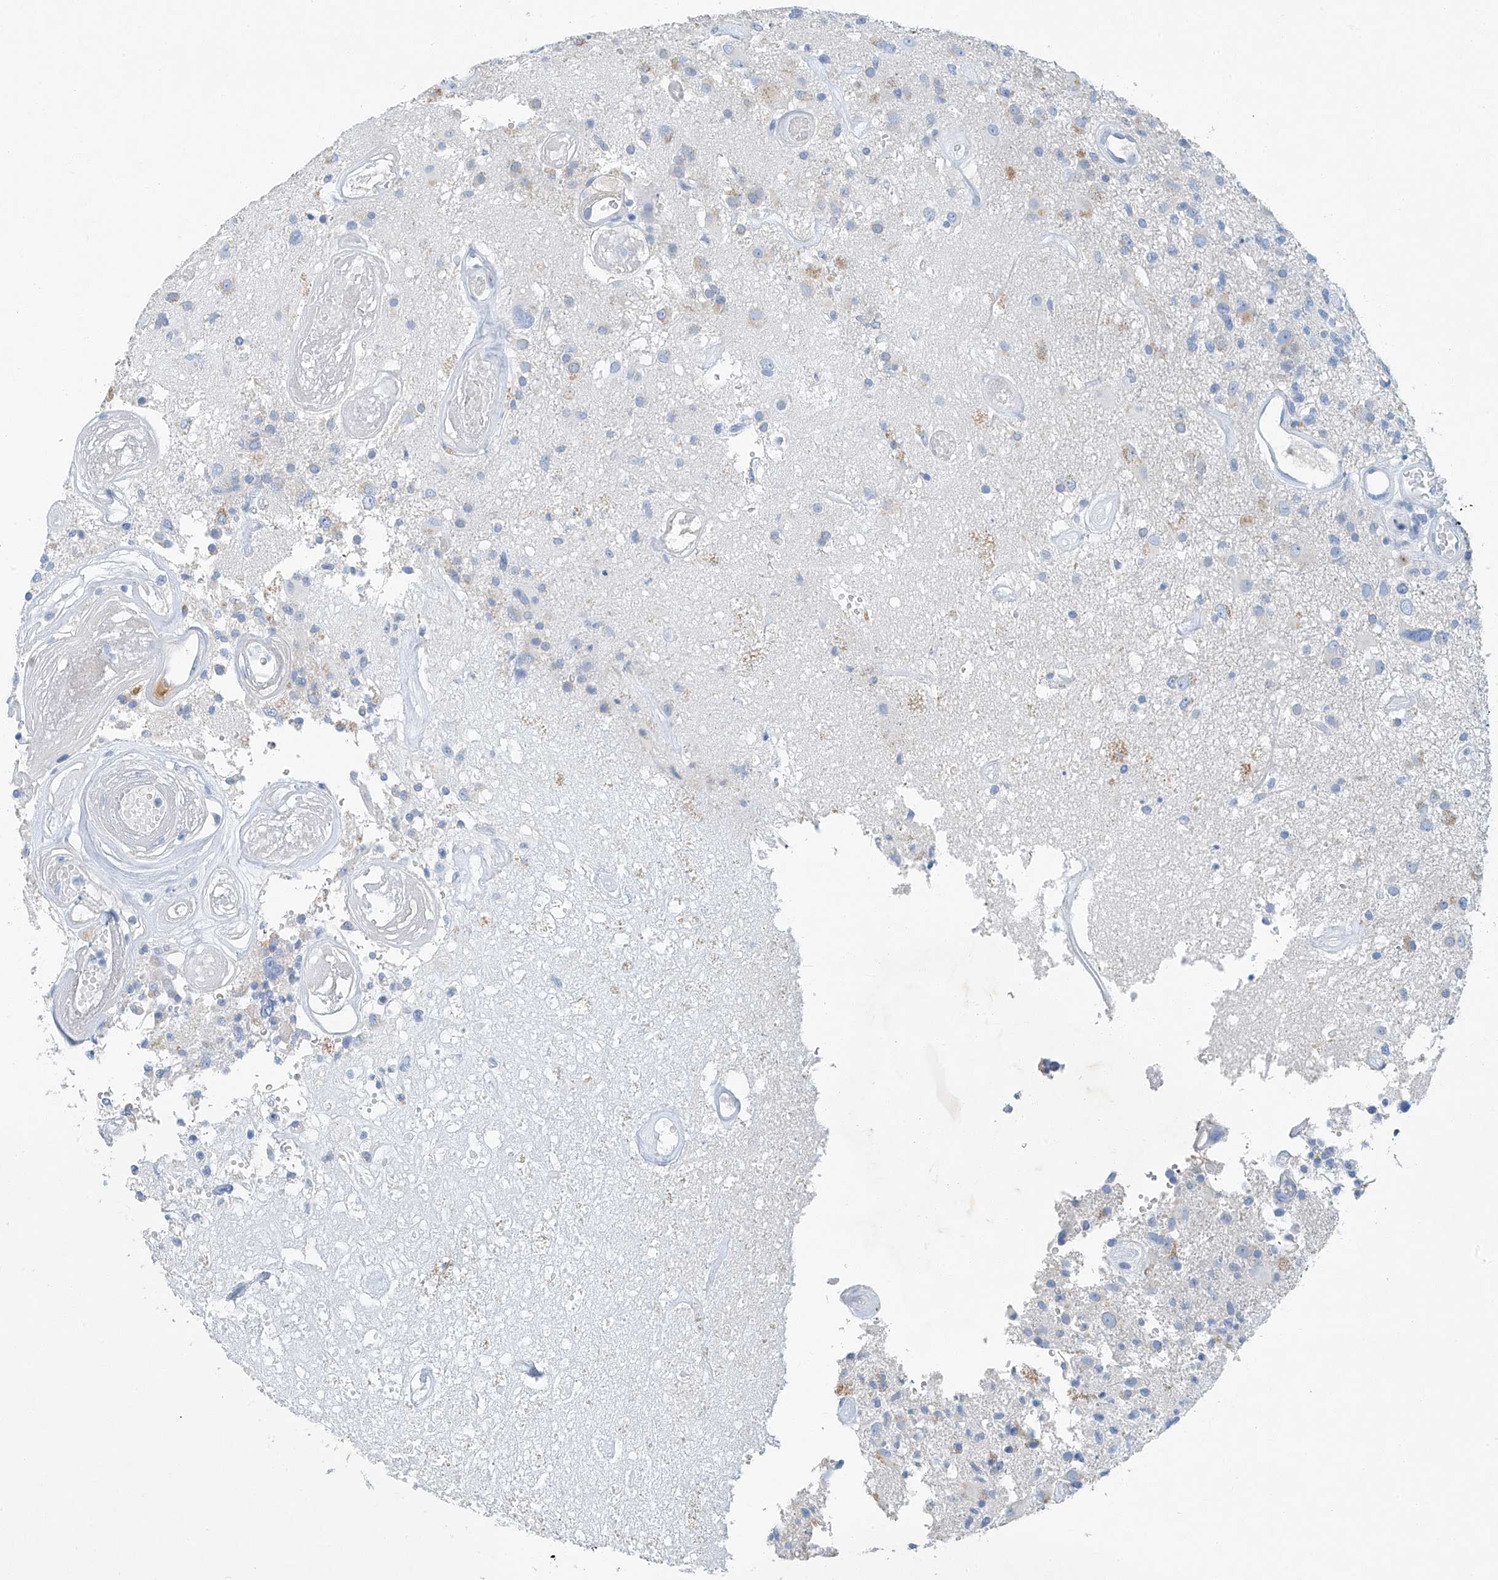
{"staining": {"intensity": "negative", "quantity": "none", "location": "none"}, "tissue": "glioma", "cell_type": "Tumor cells", "image_type": "cancer", "snomed": [{"axis": "morphology", "description": "Glioma, malignant, High grade"}, {"axis": "morphology", "description": "Glioblastoma, NOS"}, {"axis": "topography", "description": "Brain"}], "caption": "Micrograph shows no protein expression in tumor cells of malignant high-grade glioma tissue.", "gene": "C1orf87", "patient": {"sex": "male", "age": 60}}